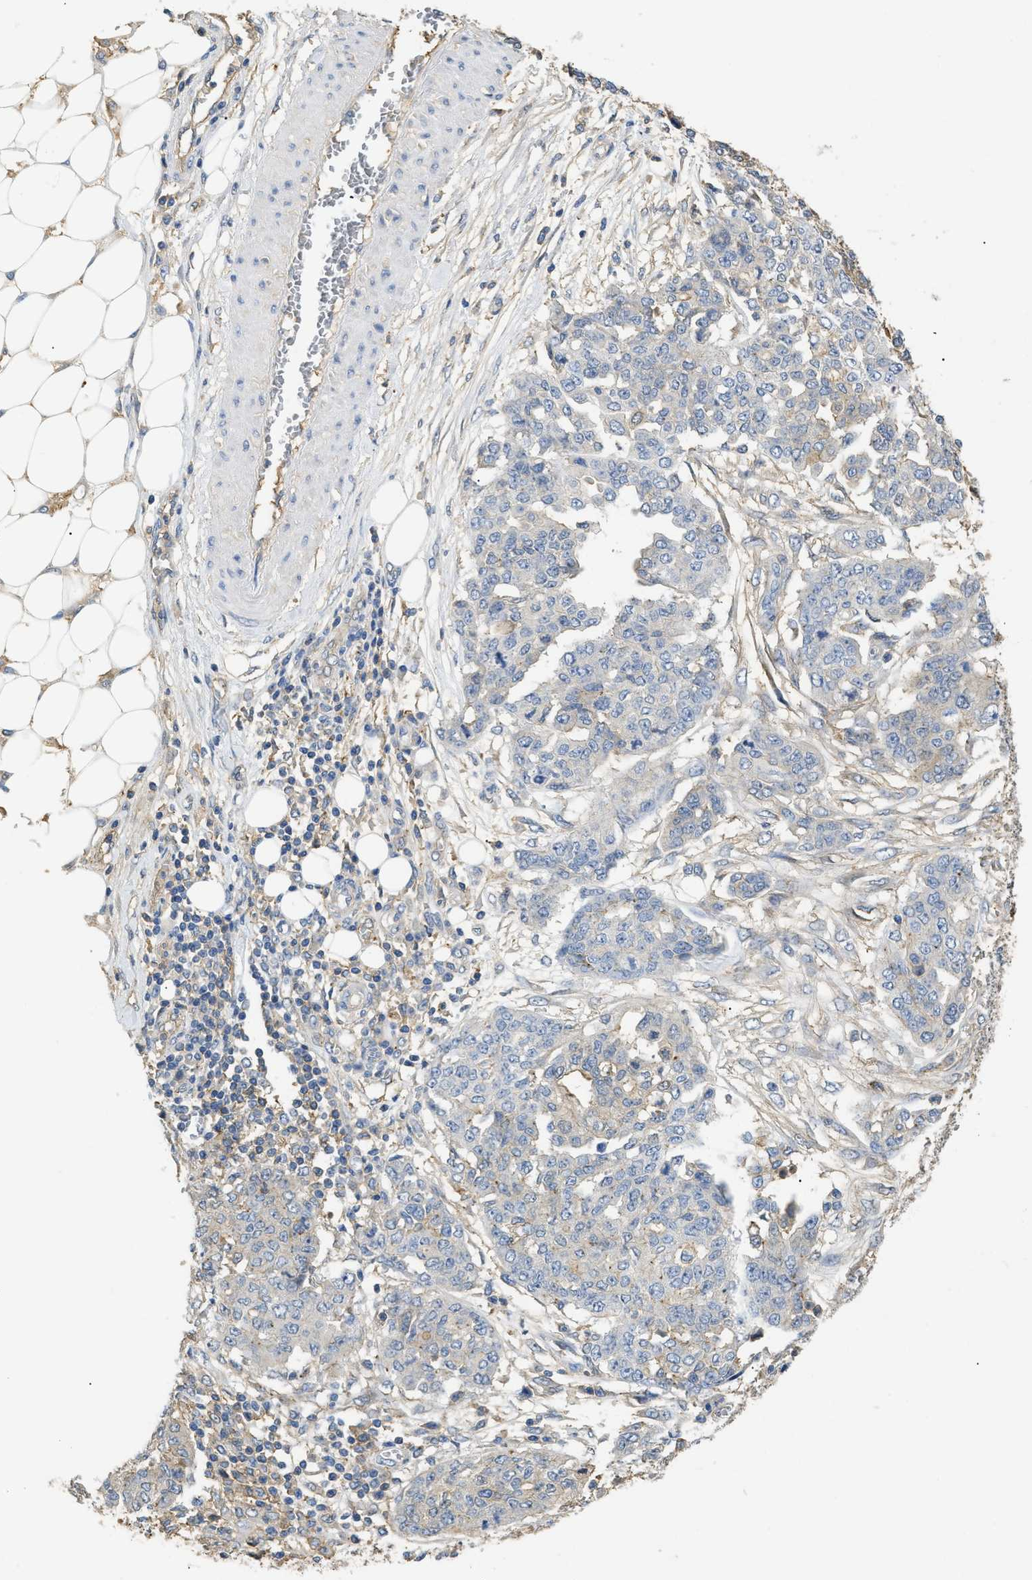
{"staining": {"intensity": "negative", "quantity": "none", "location": "none"}, "tissue": "ovarian cancer", "cell_type": "Tumor cells", "image_type": "cancer", "snomed": [{"axis": "morphology", "description": "Cystadenocarcinoma, serous, NOS"}, {"axis": "topography", "description": "Soft tissue"}, {"axis": "topography", "description": "Ovary"}], "caption": "An immunohistochemistry (IHC) photomicrograph of serous cystadenocarcinoma (ovarian) is shown. There is no staining in tumor cells of serous cystadenocarcinoma (ovarian).", "gene": "ANXA4", "patient": {"sex": "female", "age": 57}}